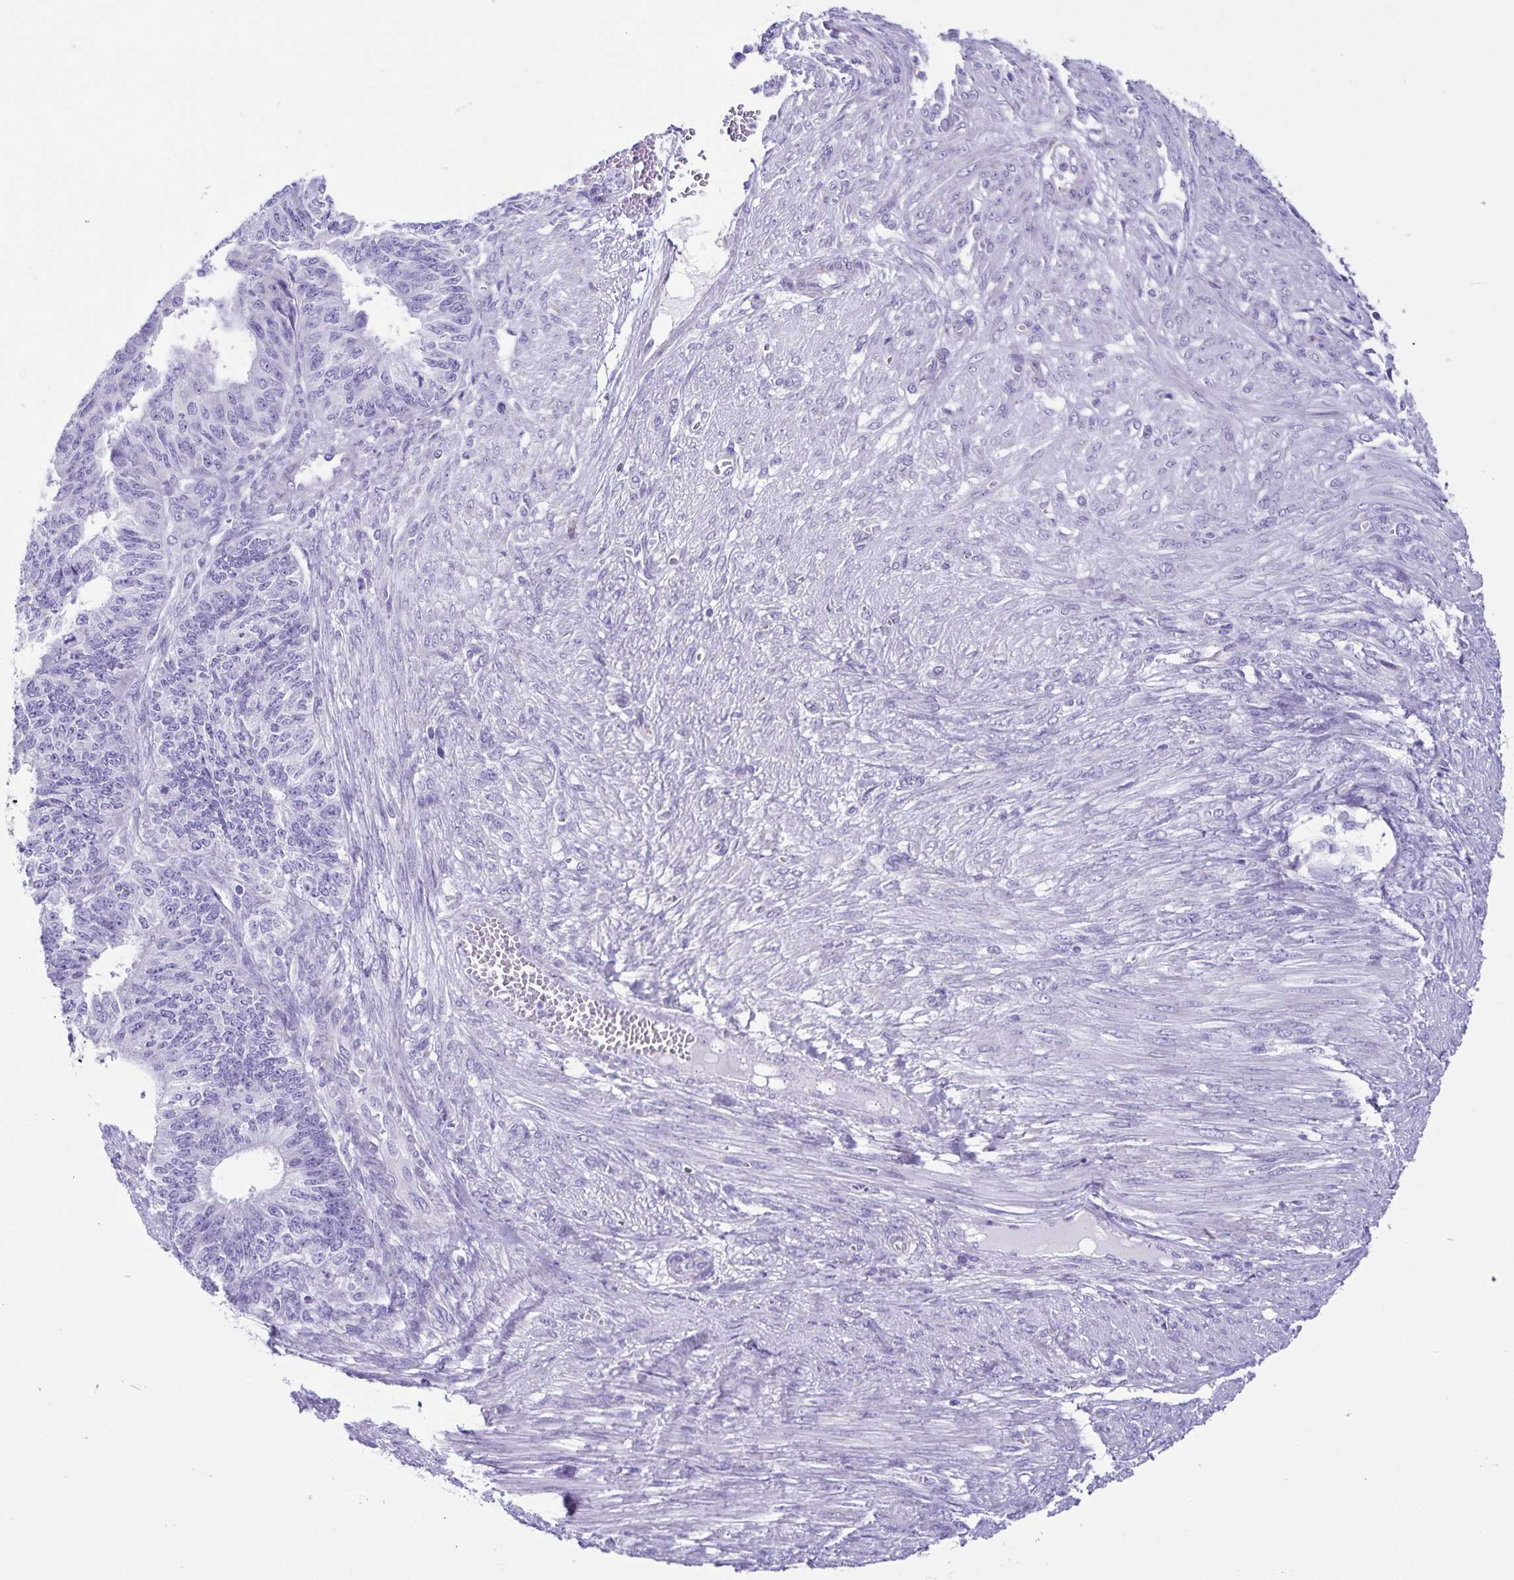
{"staining": {"intensity": "negative", "quantity": "none", "location": "none"}, "tissue": "endometrial cancer", "cell_type": "Tumor cells", "image_type": "cancer", "snomed": [{"axis": "morphology", "description": "Adenocarcinoma, NOS"}, {"axis": "topography", "description": "Endometrium"}], "caption": "High power microscopy image of an IHC histopathology image of endometrial cancer, revealing no significant positivity in tumor cells.", "gene": "ACTRT3", "patient": {"sex": "female", "age": 32}}